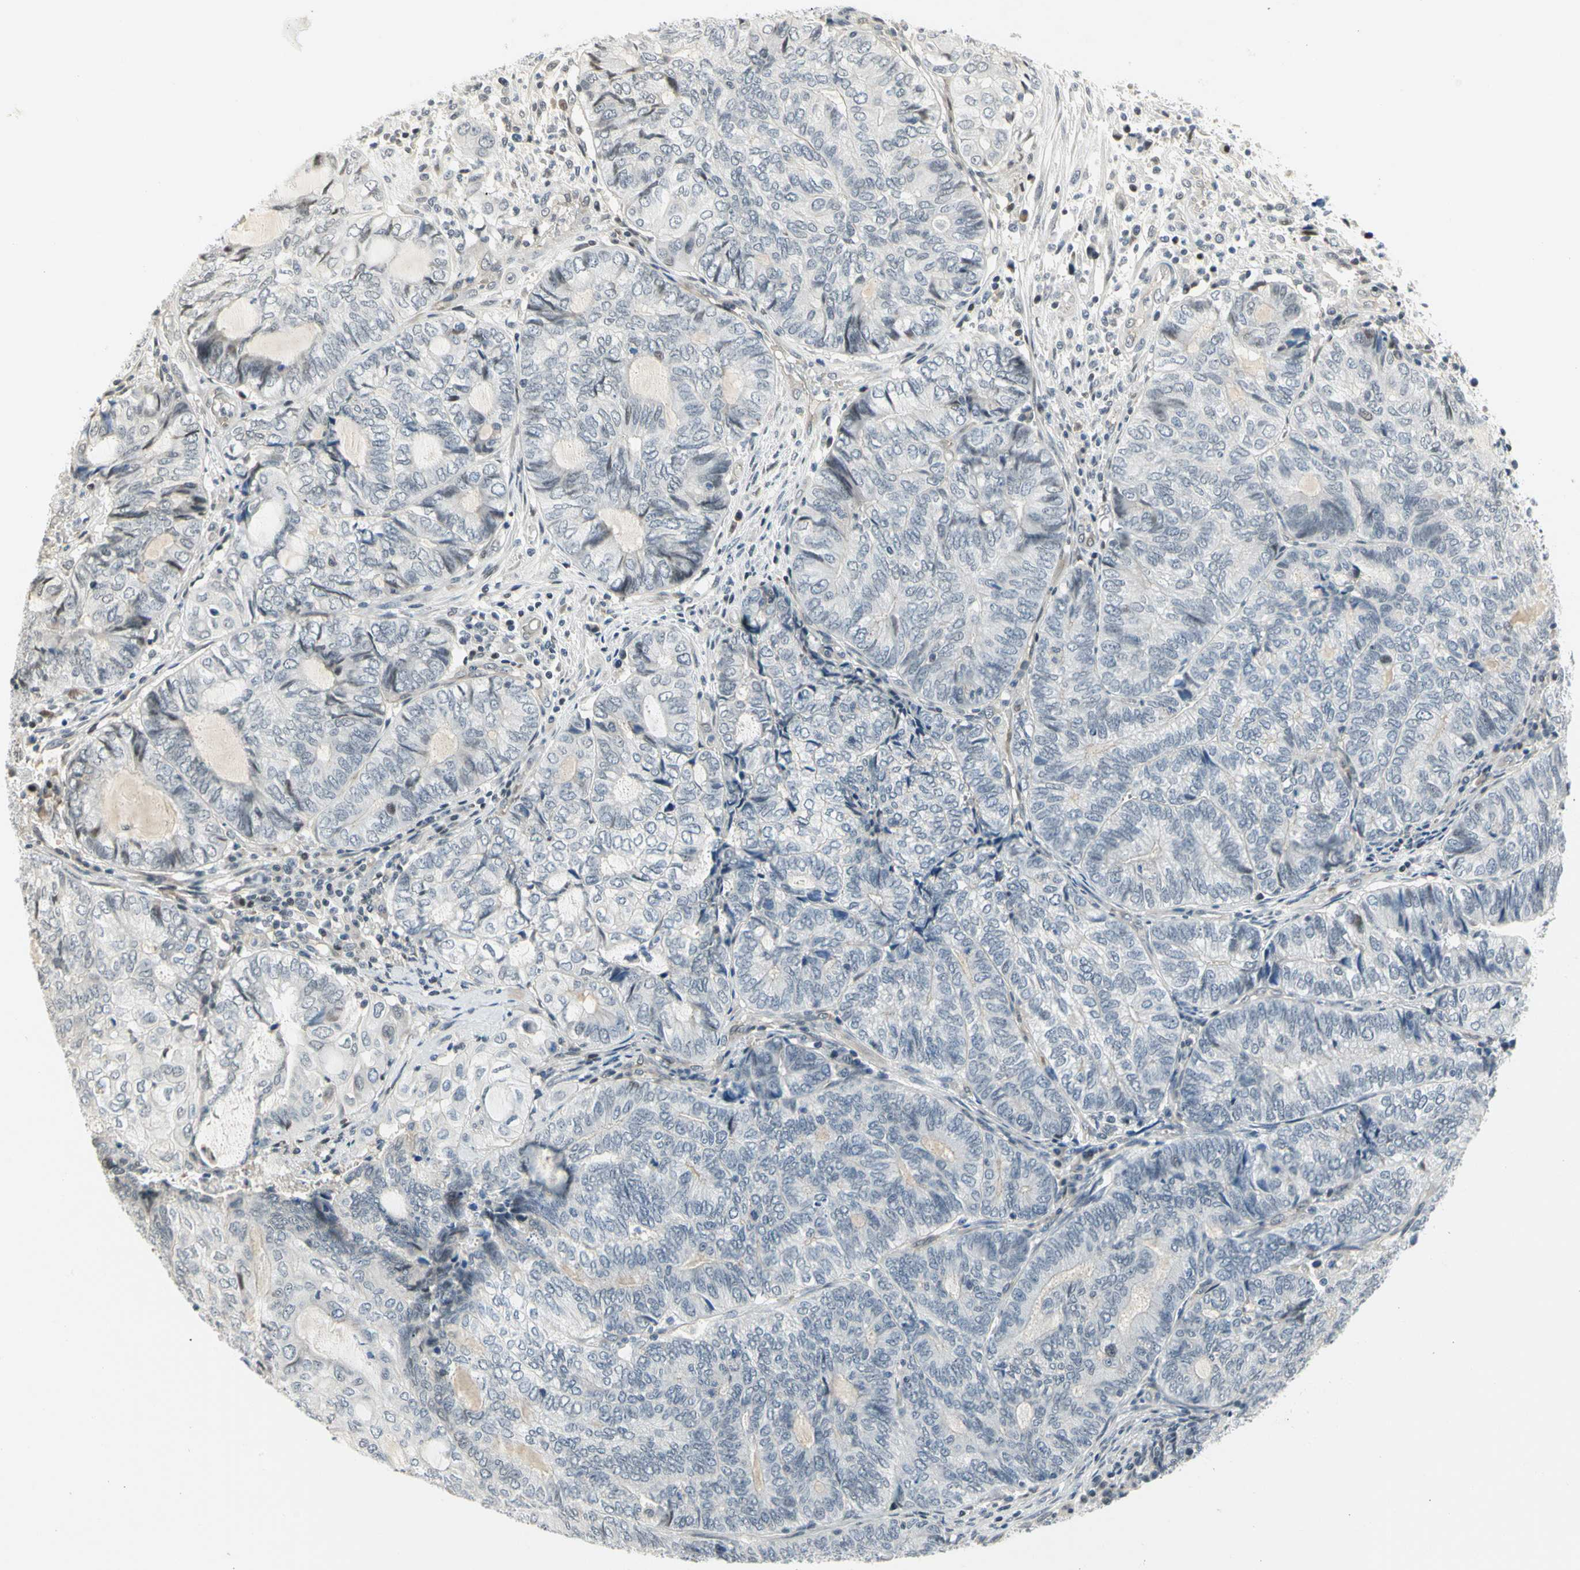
{"staining": {"intensity": "negative", "quantity": "none", "location": "none"}, "tissue": "endometrial cancer", "cell_type": "Tumor cells", "image_type": "cancer", "snomed": [{"axis": "morphology", "description": "Adenocarcinoma, NOS"}, {"axis": "topography", "description": "Uterus"}, {"axis": "topography", "description": "Endometrium"}], "caption": "Endometrial cancer (adenocarcinoma) was stained to show a protein in brown. There is no significant expression in tumor cells.", "gene": "IMPG2", "patient": {"sex": "female", "age": 70}}